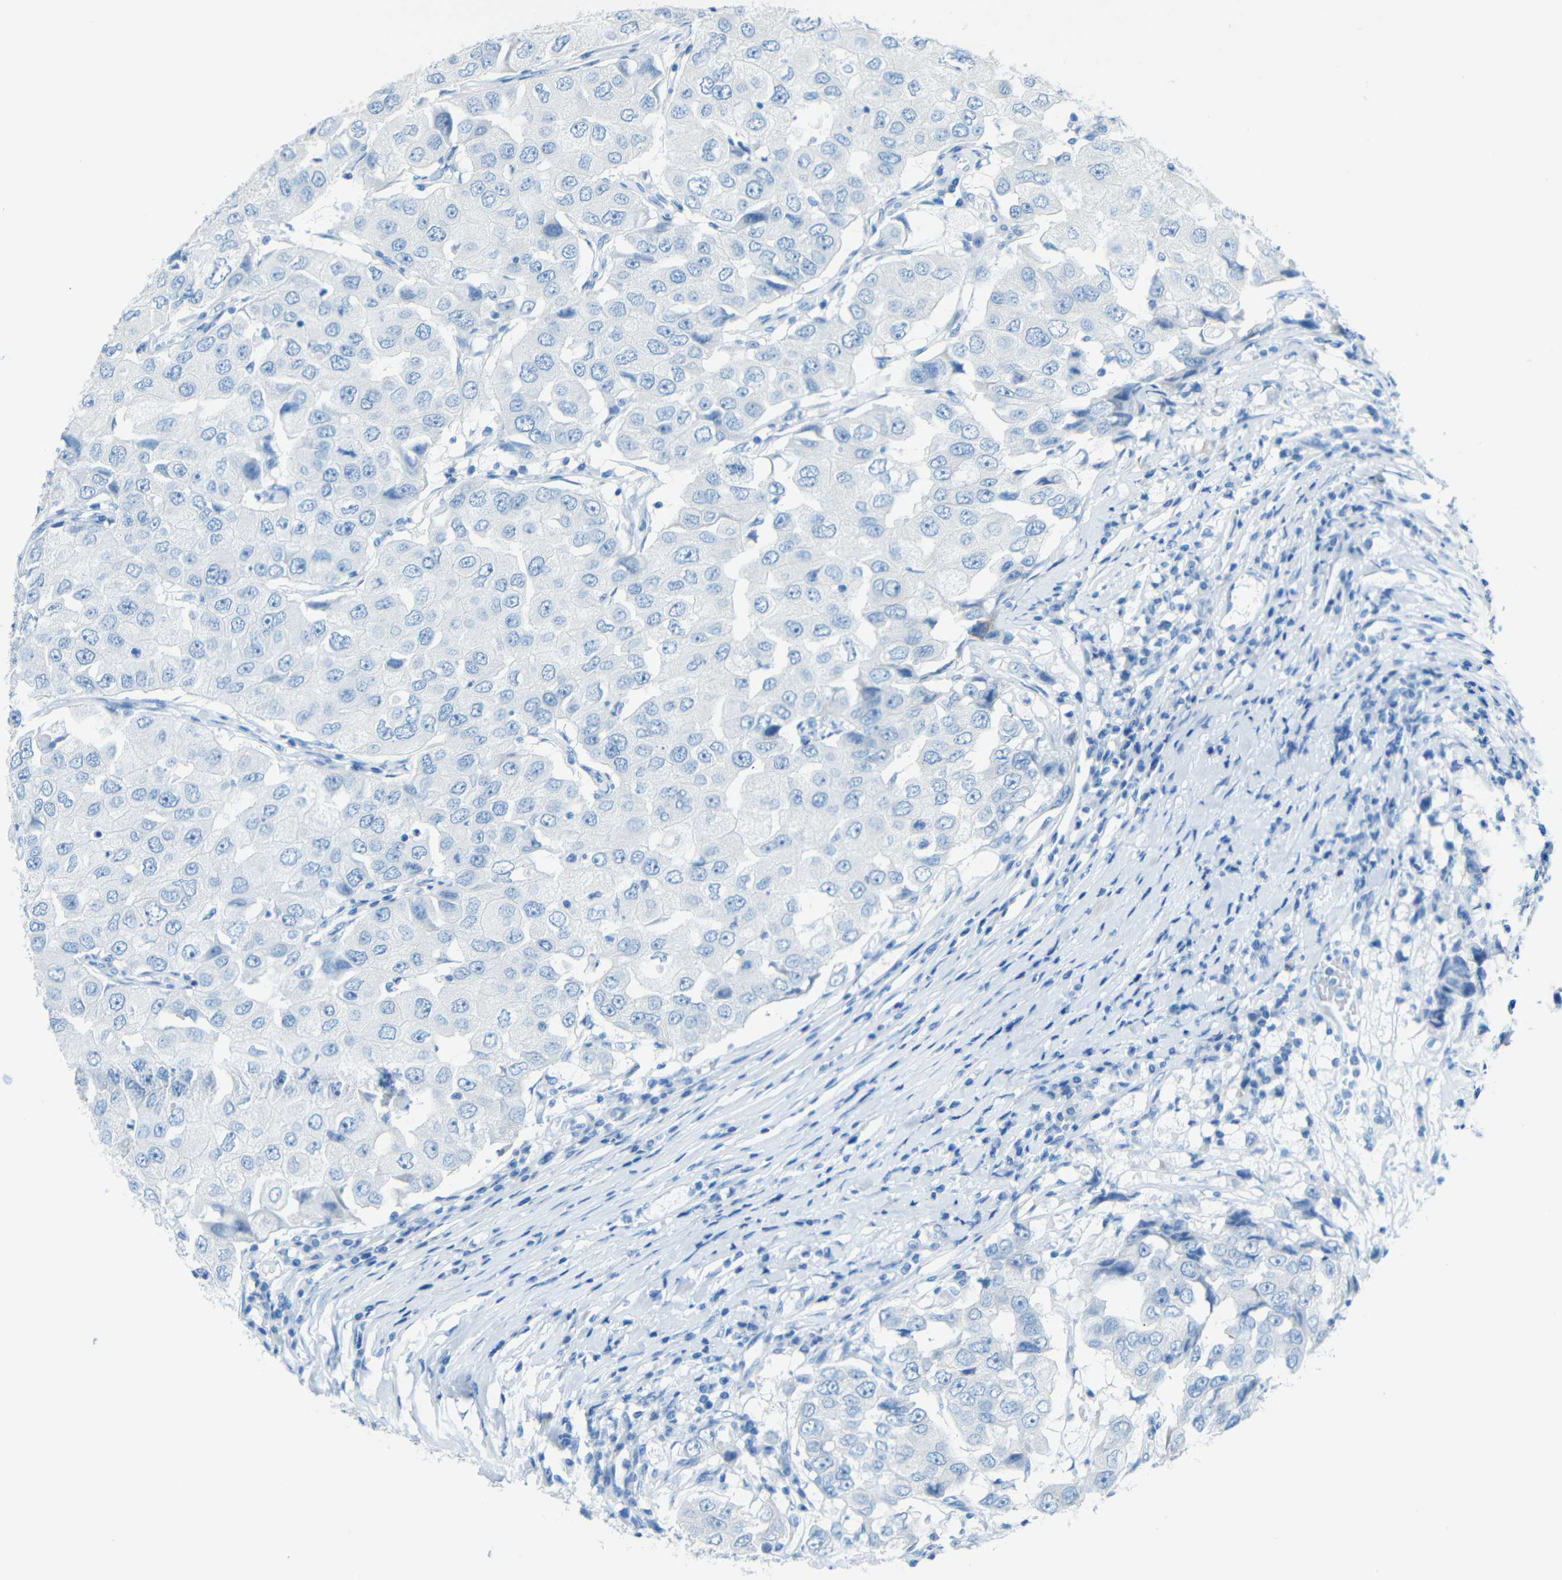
{"staining": {"intensity": "negative", "quantity": "none", "location": "none"}, "tissue": "breast cancer", "cell_type": "Tumor cells", "image_type": "cancer", "snomed": [{"axis": "morphology", "description": "Duct carcinoma"}, {"axis": "topography", "description": "Breast"}], "caption": "Invasive ductal carcinoma (breast) stained for a protein using IHC reveals no expression tumor cells.", "gene": "TUBB4B", "patient": {"sex": "female", "age": 27}}